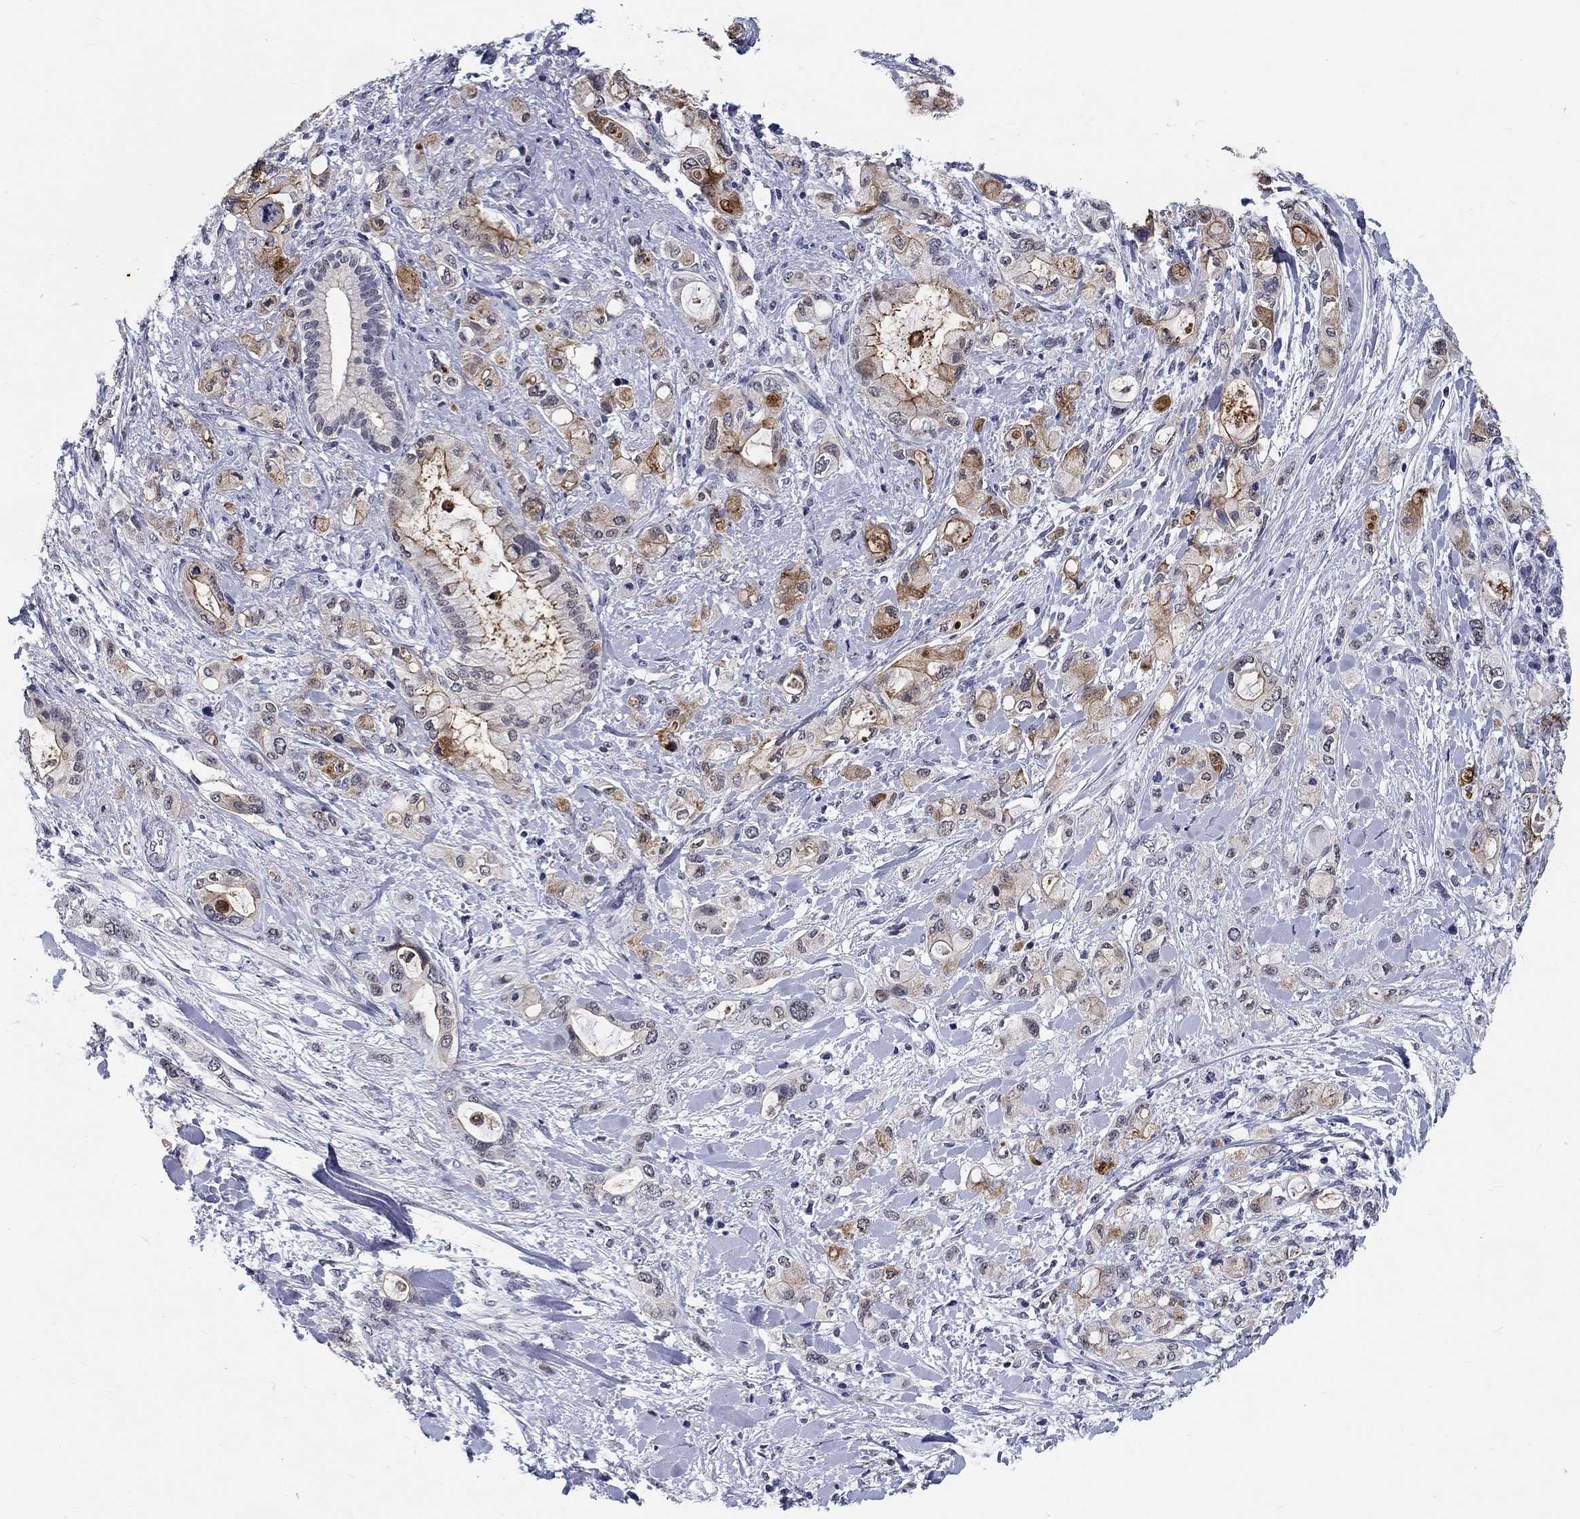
{"staining": {"intensity": "moderate", "quantity": "25%-75%", "location": "cytoplasmic/membranous"}, "tissue": "pancreatic cancer", "cell_type": "Tumor cells", "image_type": "cancer", "snomed": [{"axis": "morphology", "description": "Adenocarcinoma, NOS"}, {"axis": "topography", "description": "Pancreas"}], "caption": "An image of human adenocarcinoma (pancreatic) stained for a protein shows moderate cytoplasmic/membranous brown staining in tumor cells.", "gene": "GRIN1", "patient": {"sex": "female", "age": 56}}